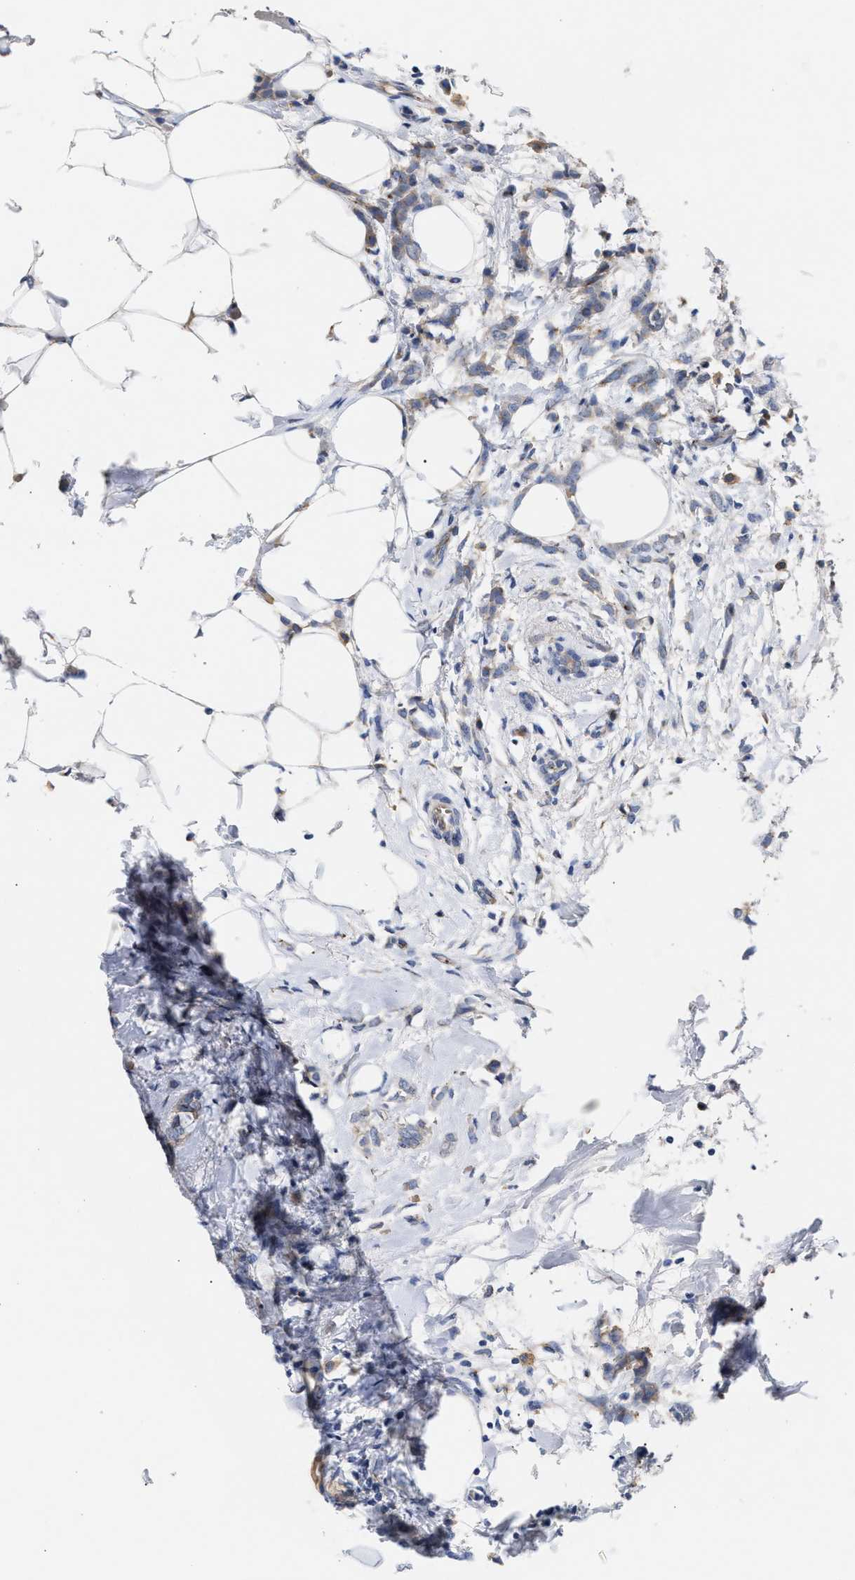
{"staining": {"intensity": "weak", "quantity": ">75%", "location": "cytoplasmic/membranous"}, "tissue": "breast cancer", "cell_type": "Tumor cells", "image_type": "cancer", "snomed": [{"axis": "morphology", "description": "Lobular carcinoma, in situ"}, {"axis": "morphology", "description": "Lobular carcinoma"}, {"axis": "topography", "description": "Breast"}], "caption": "This histopathology image exhibits lobular carcinoma (breast) stained with IHC to label a protein in brown. The cytoplasmic/membranous of tumor cells show weak positivity for the protein. Nuclei are counter-stained blue.", "gene": "CCL2", "patient": {"sex": "female", "age": 41}}